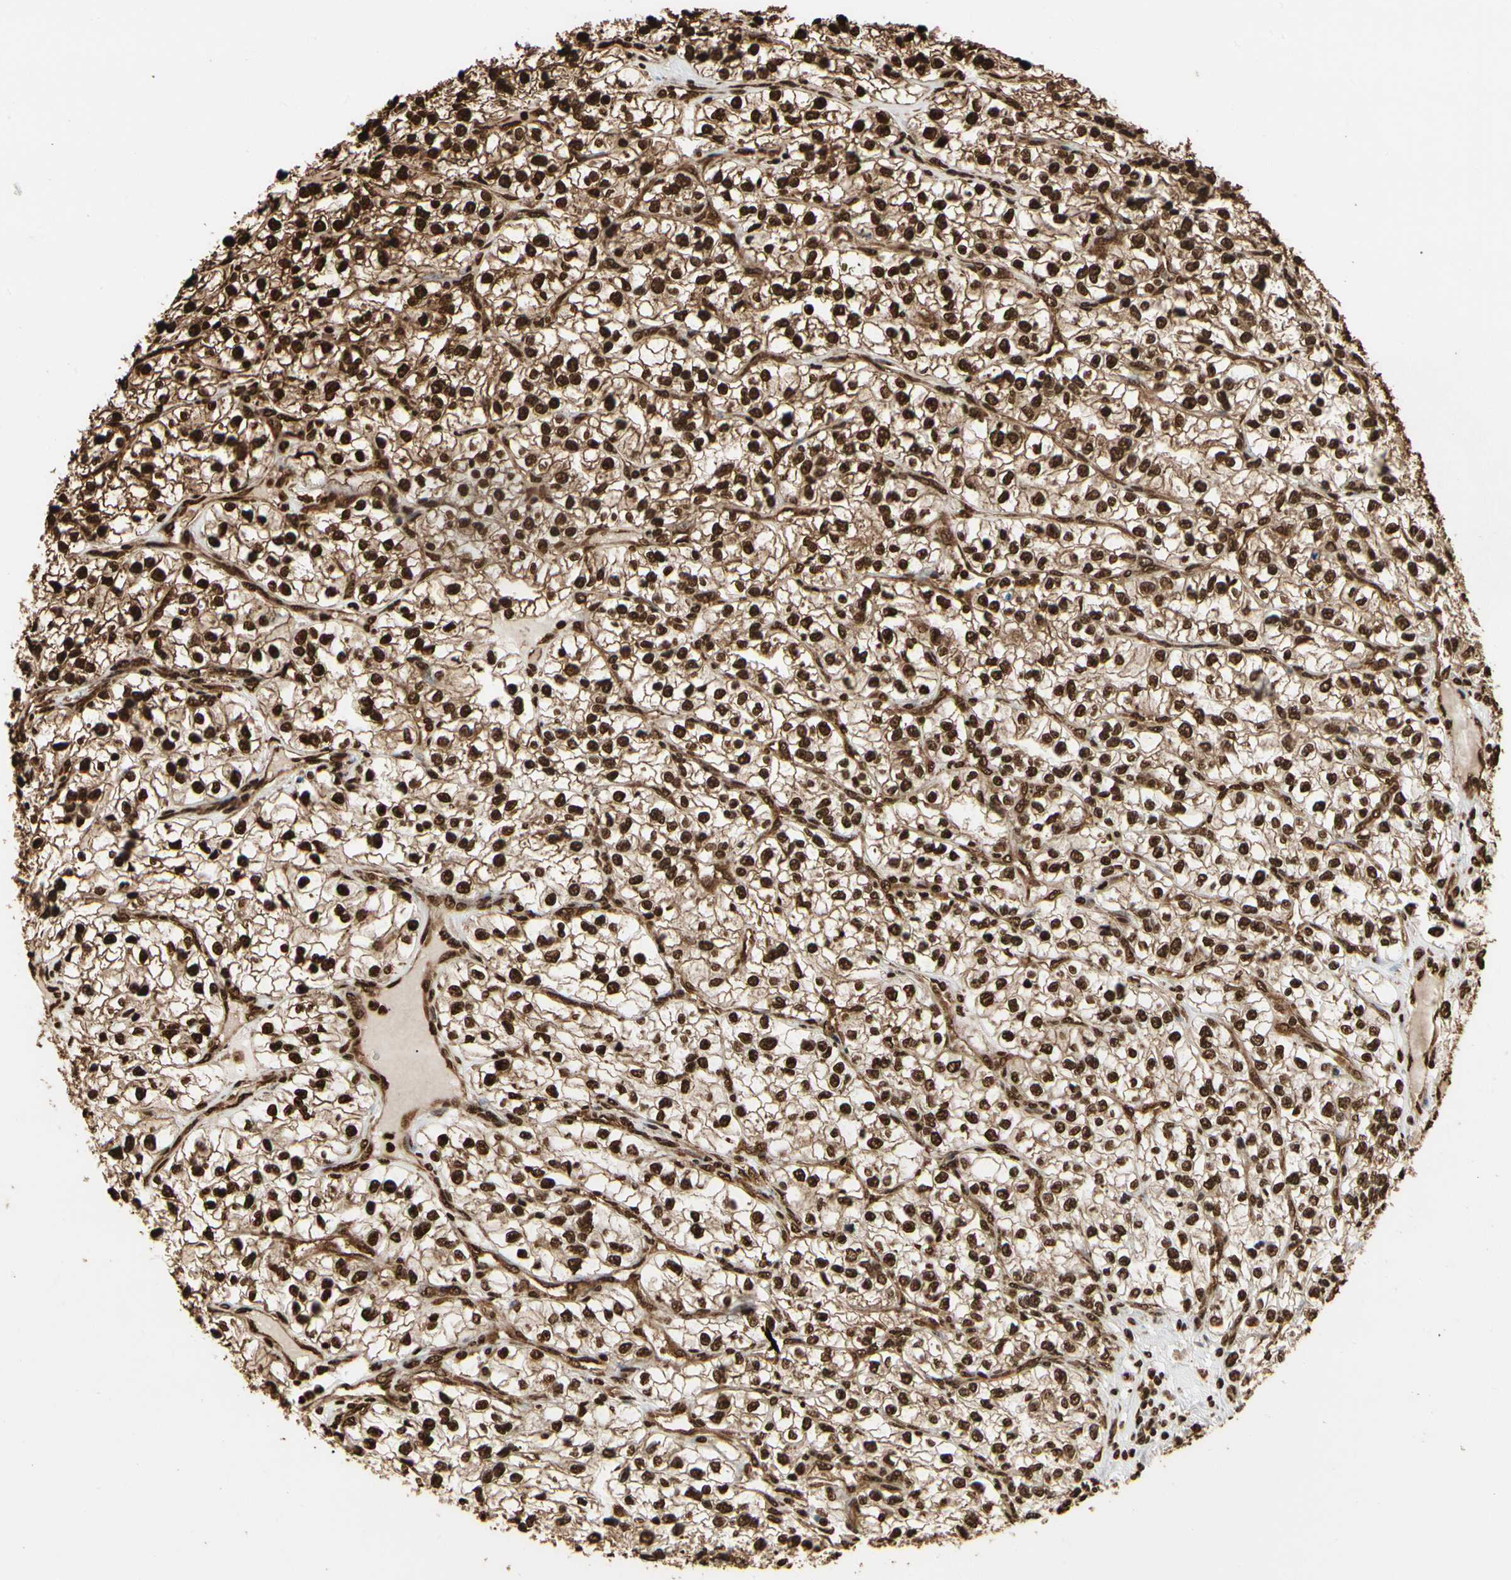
{"staining": {"intensity": "strong", "quantity": ">75%", "location": "cytoplasmic/membranous,nuclear"}, "tissue": "renal cancer", "cell_type": "Tumor cells", "image_type": "cancer", "snomed": [{"axis": "morphology", "description": "Adenocarcinoma, NOS"}, {"axis": "topography", "description": "Kidney"}], "caption": "This is a micrograph of immunohistochemistry staining of adenocarcinoma (renal), which shows strong expression in the cytoplasmic/membranous and nuclear of tumor cells.", "gene": "HNRNPK", "patient": {"sex": "female", "age": 57}}